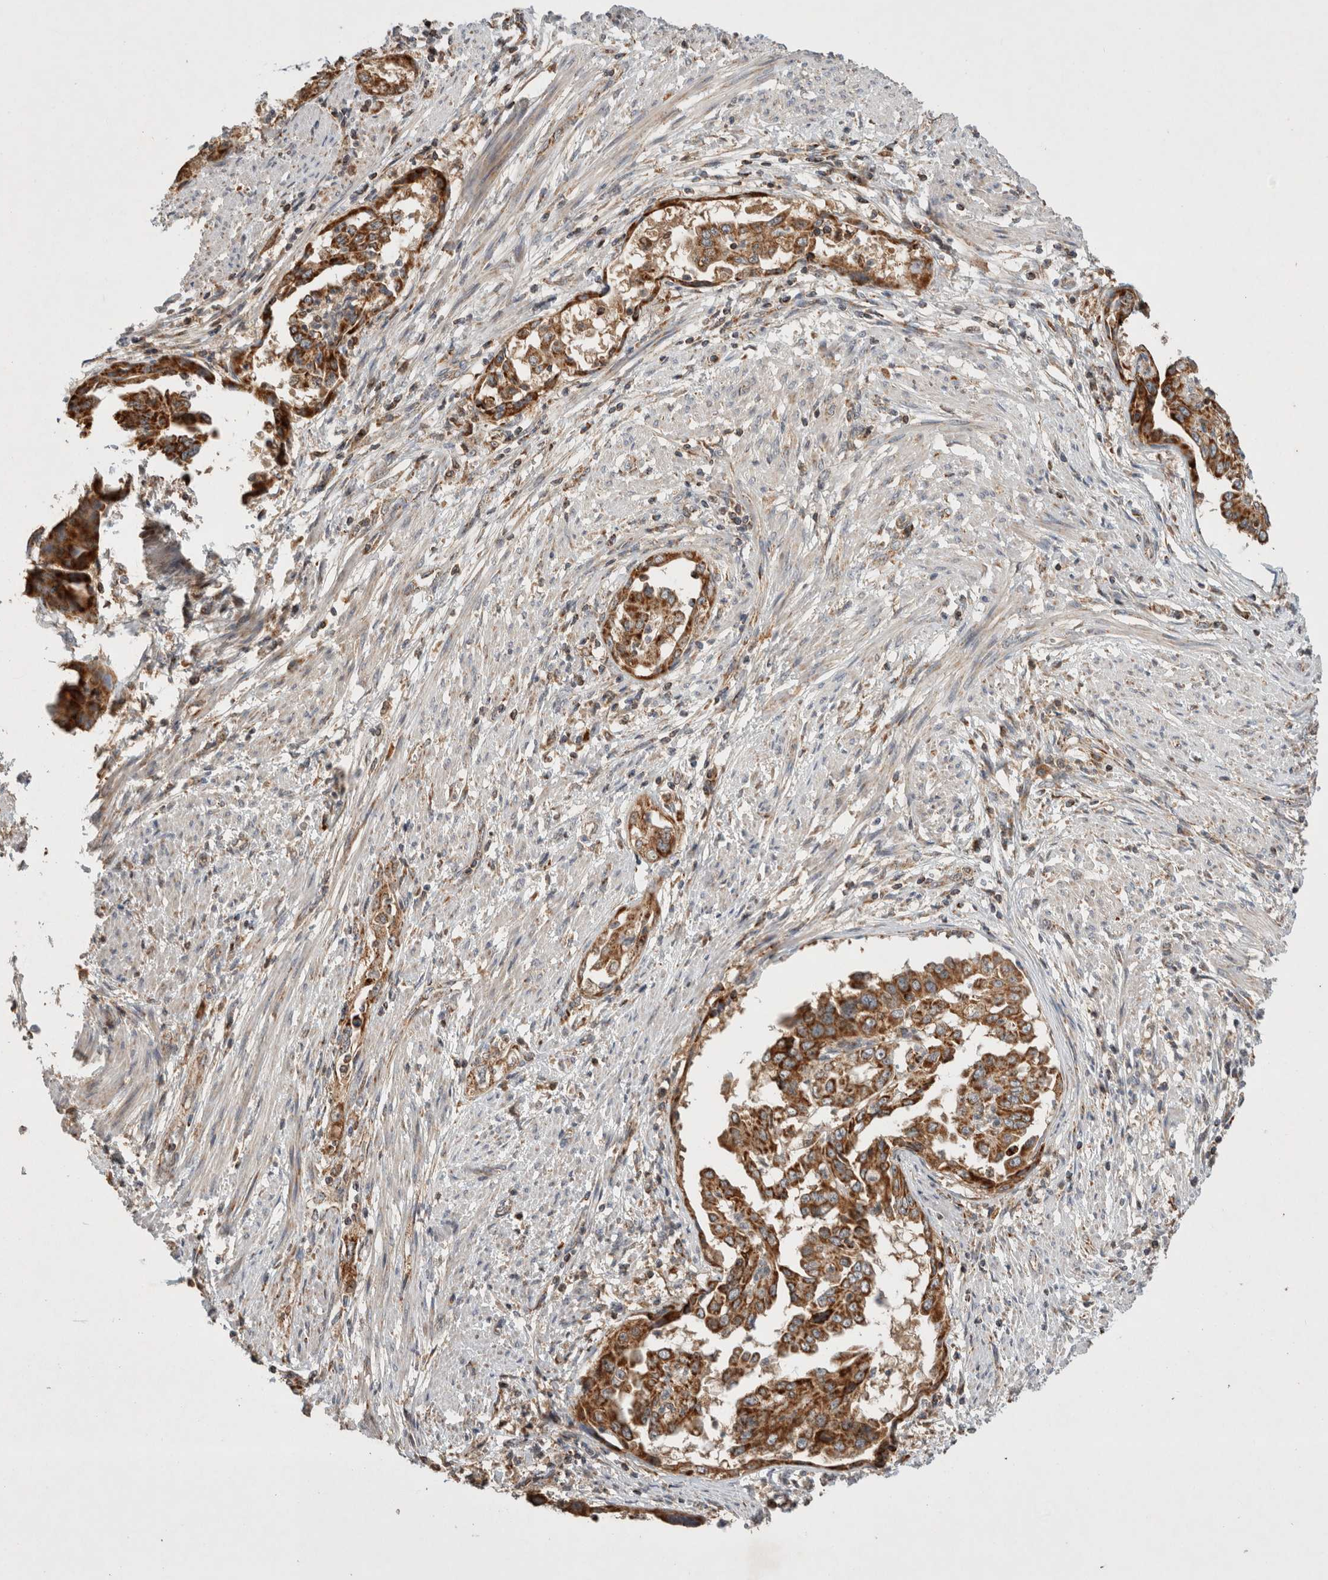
{"staining": {"intensity": "strong", "quantity": ">75%", "location": "cytoplasmic/membranous"}, "tissue": "endometrial cancer", "cell_type": "Tumor cells", "image_type": "cancer", "snomed": [{"axis": "morphology", "description": "Adenocarcinoma, NOS"}, {"axis": "topography", "description": "Endometrium"}], "caption": "Immunohistochemistry (IHC) of human adenocarcinoma (endometrial) displays high levels of strong cytoplasmic/membranous positivity in approximately >75% of tumor cells.", "gene": "AMPD1", "patient": {"sex": "female", "age": 85}}